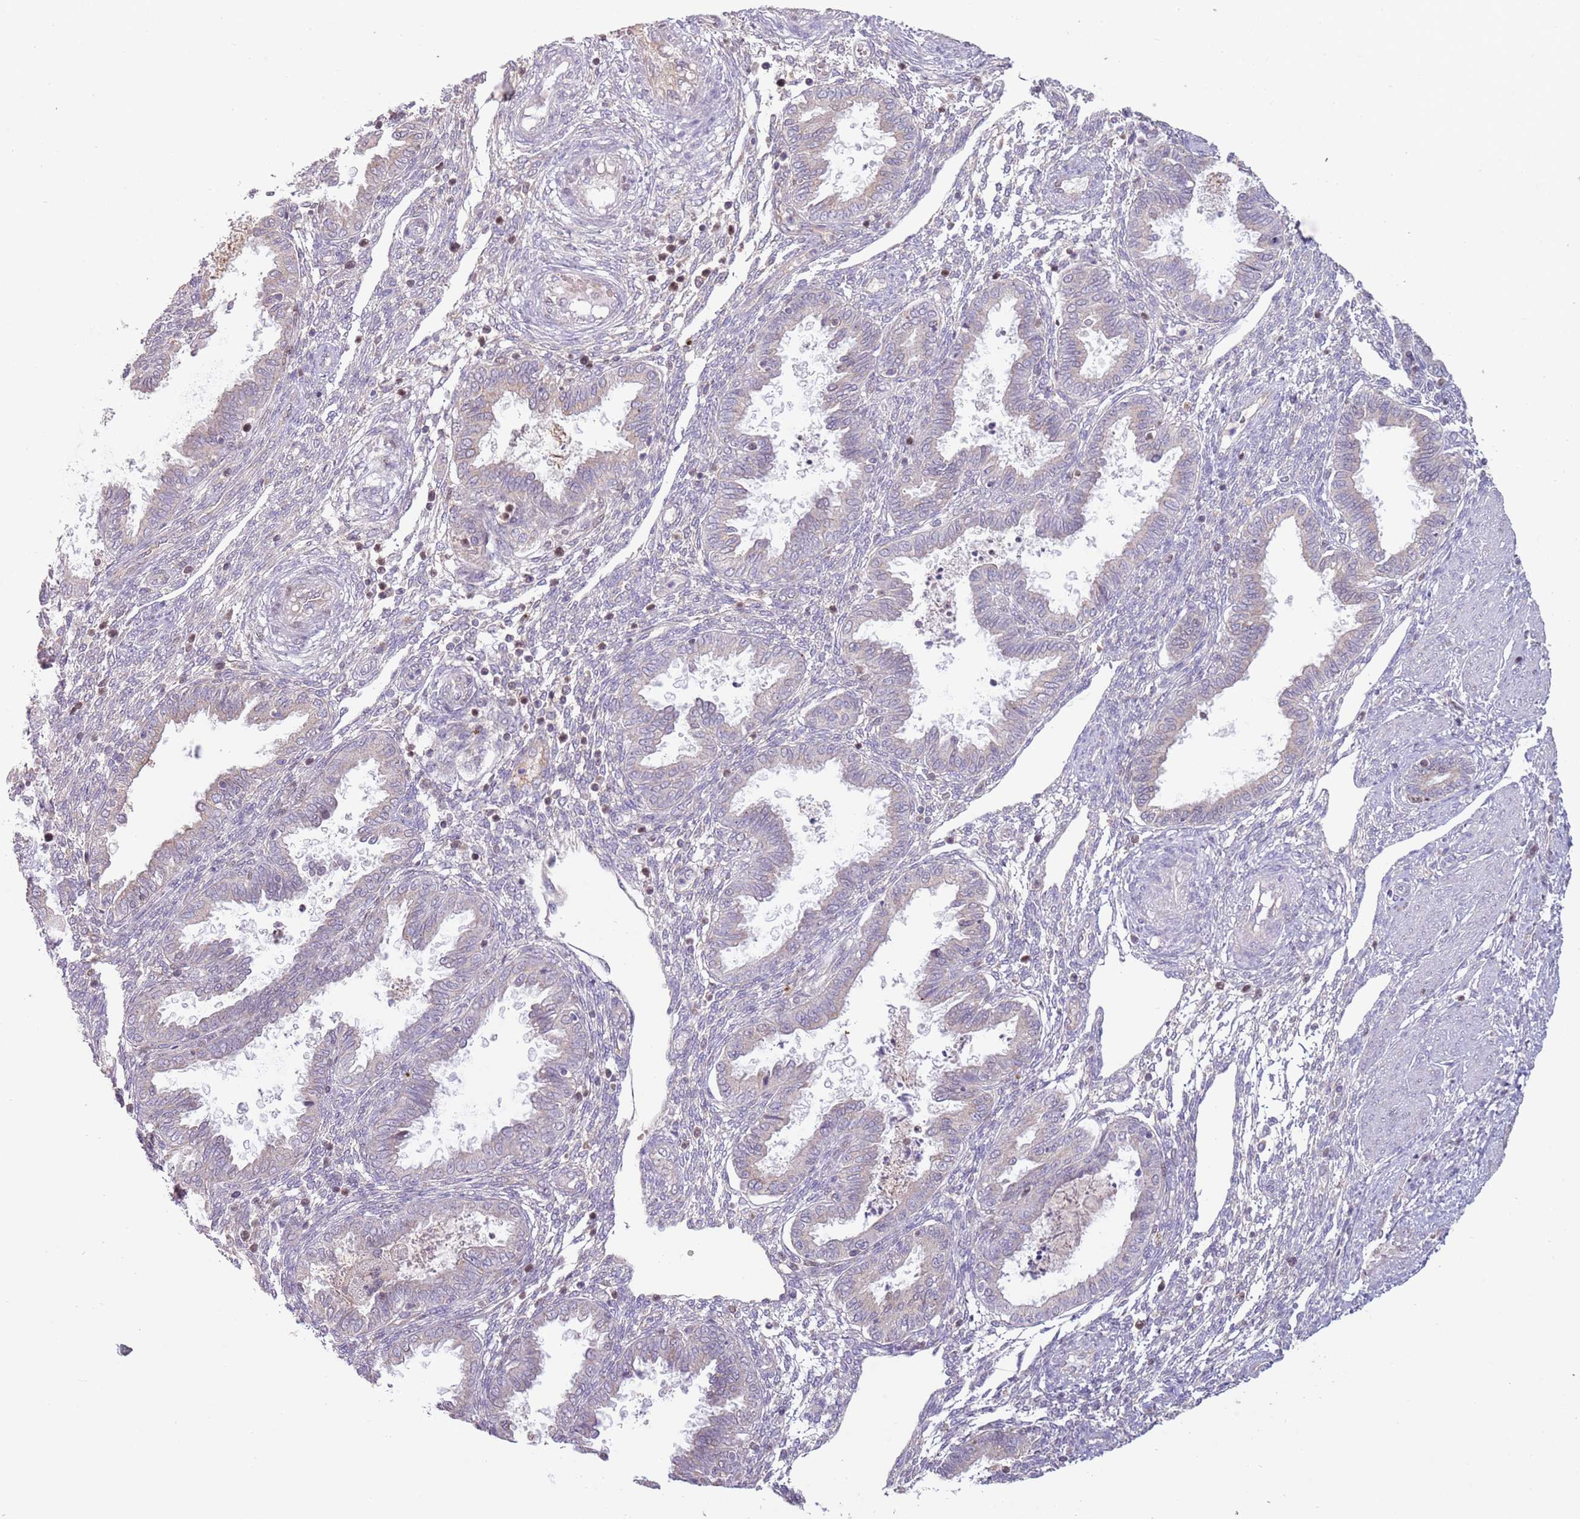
{"staining": {"intensity": "negative", "quantity": "none", "location": "none"}, "tissue": "endometrium", "cell_type": "Cells in endometrial stroma", "image_type": "normal", "snomed": [{"axis": "morphology", "description": "Normal tissue, NOS"}, {"axis": "topography", "description": "Endometrium"}], "caption": "Endometrium was stained to show a protein in brown. There is no significant positivity in cells in endometrial stroma. The staining was performed using DAB (3,3'-diaminobenzidine) to visualize the protein expression in brown, while the nuclei were stained in blue with hematoxylin (Magnification: 20x).", "gene": "SYS1", "patient": {"sex": "female", "age": 33}}